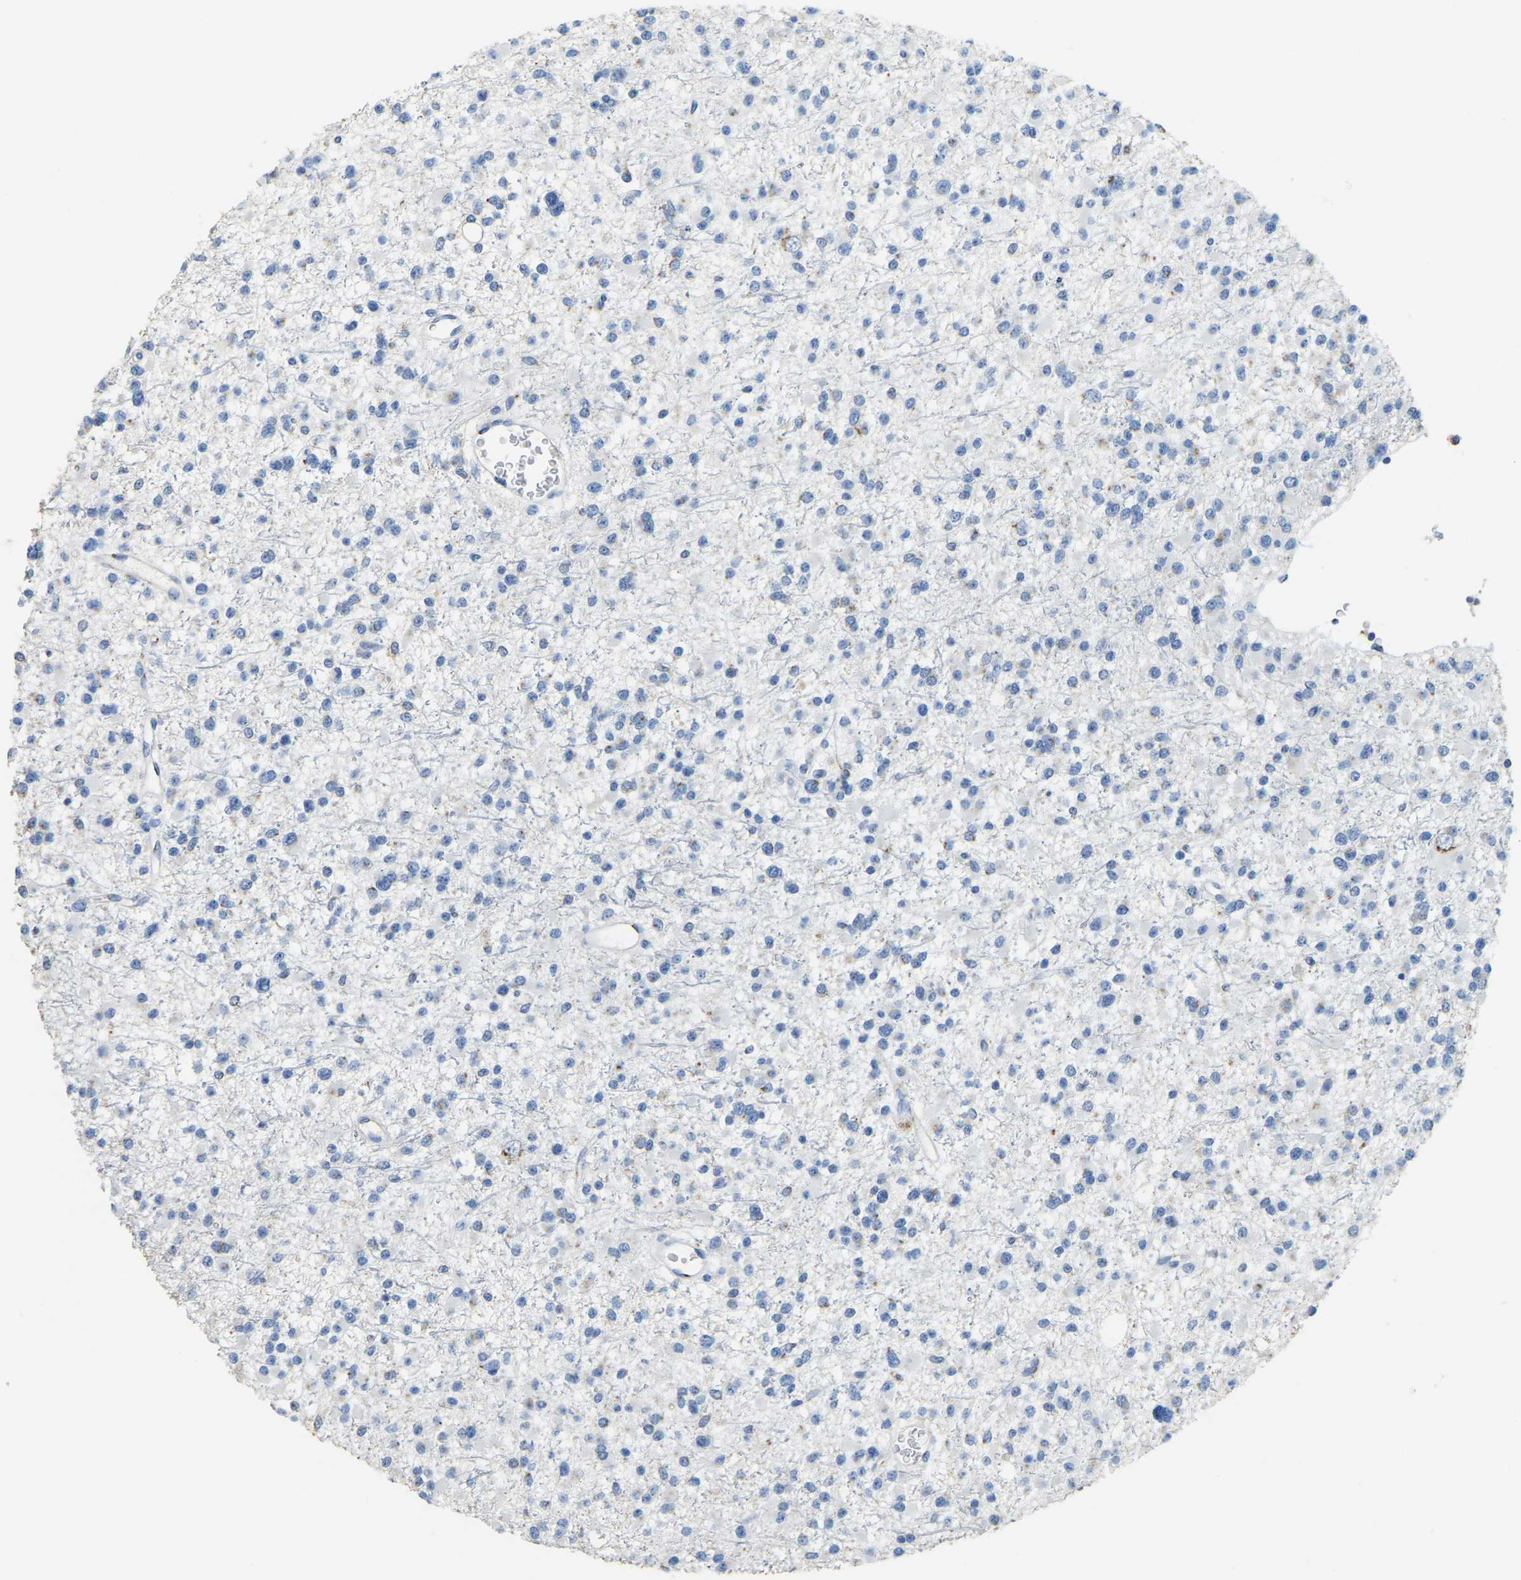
{"staining": {"intensity": "negative", "quantity": "none", "location": "none"}, "tissue": "glioma", "cell_type": "Tumor cells", "image_type": "cancer", "snomed": [{"axis": "morphology", "description": "Glioma, malignant, Low grade"}, {"axis": "topography", "description": "Brain"}], "caption": "Glioma was stained to show a protein in brown. There is no significant staining in tumor cells. (Brightfield microscopy of DAB IHC at high magnification).", "gene": "FAM174A", "patient": {"sex": "female", "age": 22}}